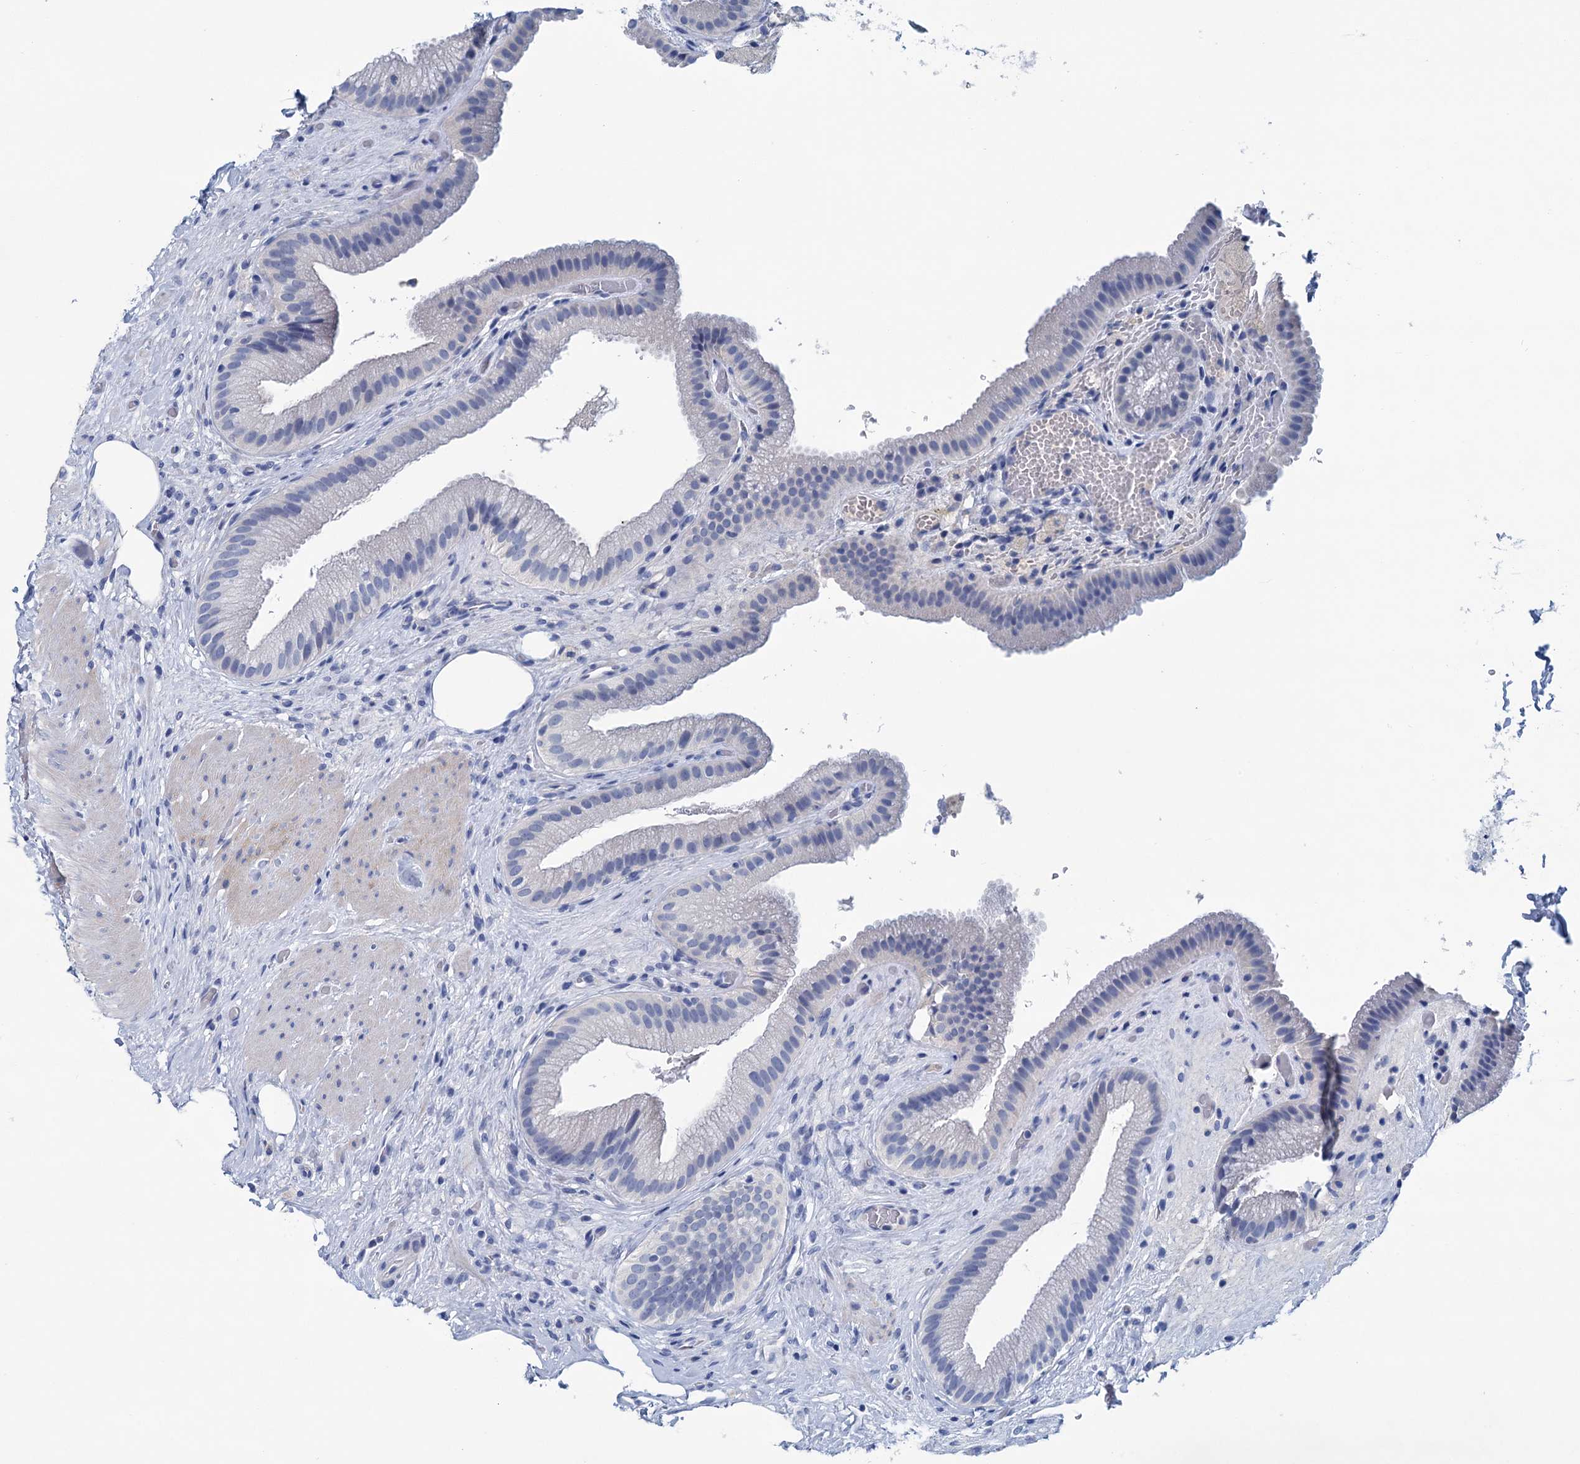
{"staining": {"intensity": "negative", "quantity": "none", "location": "none"}, "tissue": "gallbladder", "cell_type": "Glandular cells", "image_type": "normal", "snomed": [{"axis": "morphology", "description": "Normal tissue, NOS"}, {"axis": "morphology", "description": "Inflammation, NOS"}, {"axis": "topography", "description": "Gallbladder"}], "caption": "Glandular cells are negative for brown protein staining in unremarkable gallbladder. (Stains: DAB IHC with hematoxylin counter stain, Microscopy: brightfield microscopy at high magnification).", "gene": "MYOZ3", "patient": {"sex": "male", "age": 51}}